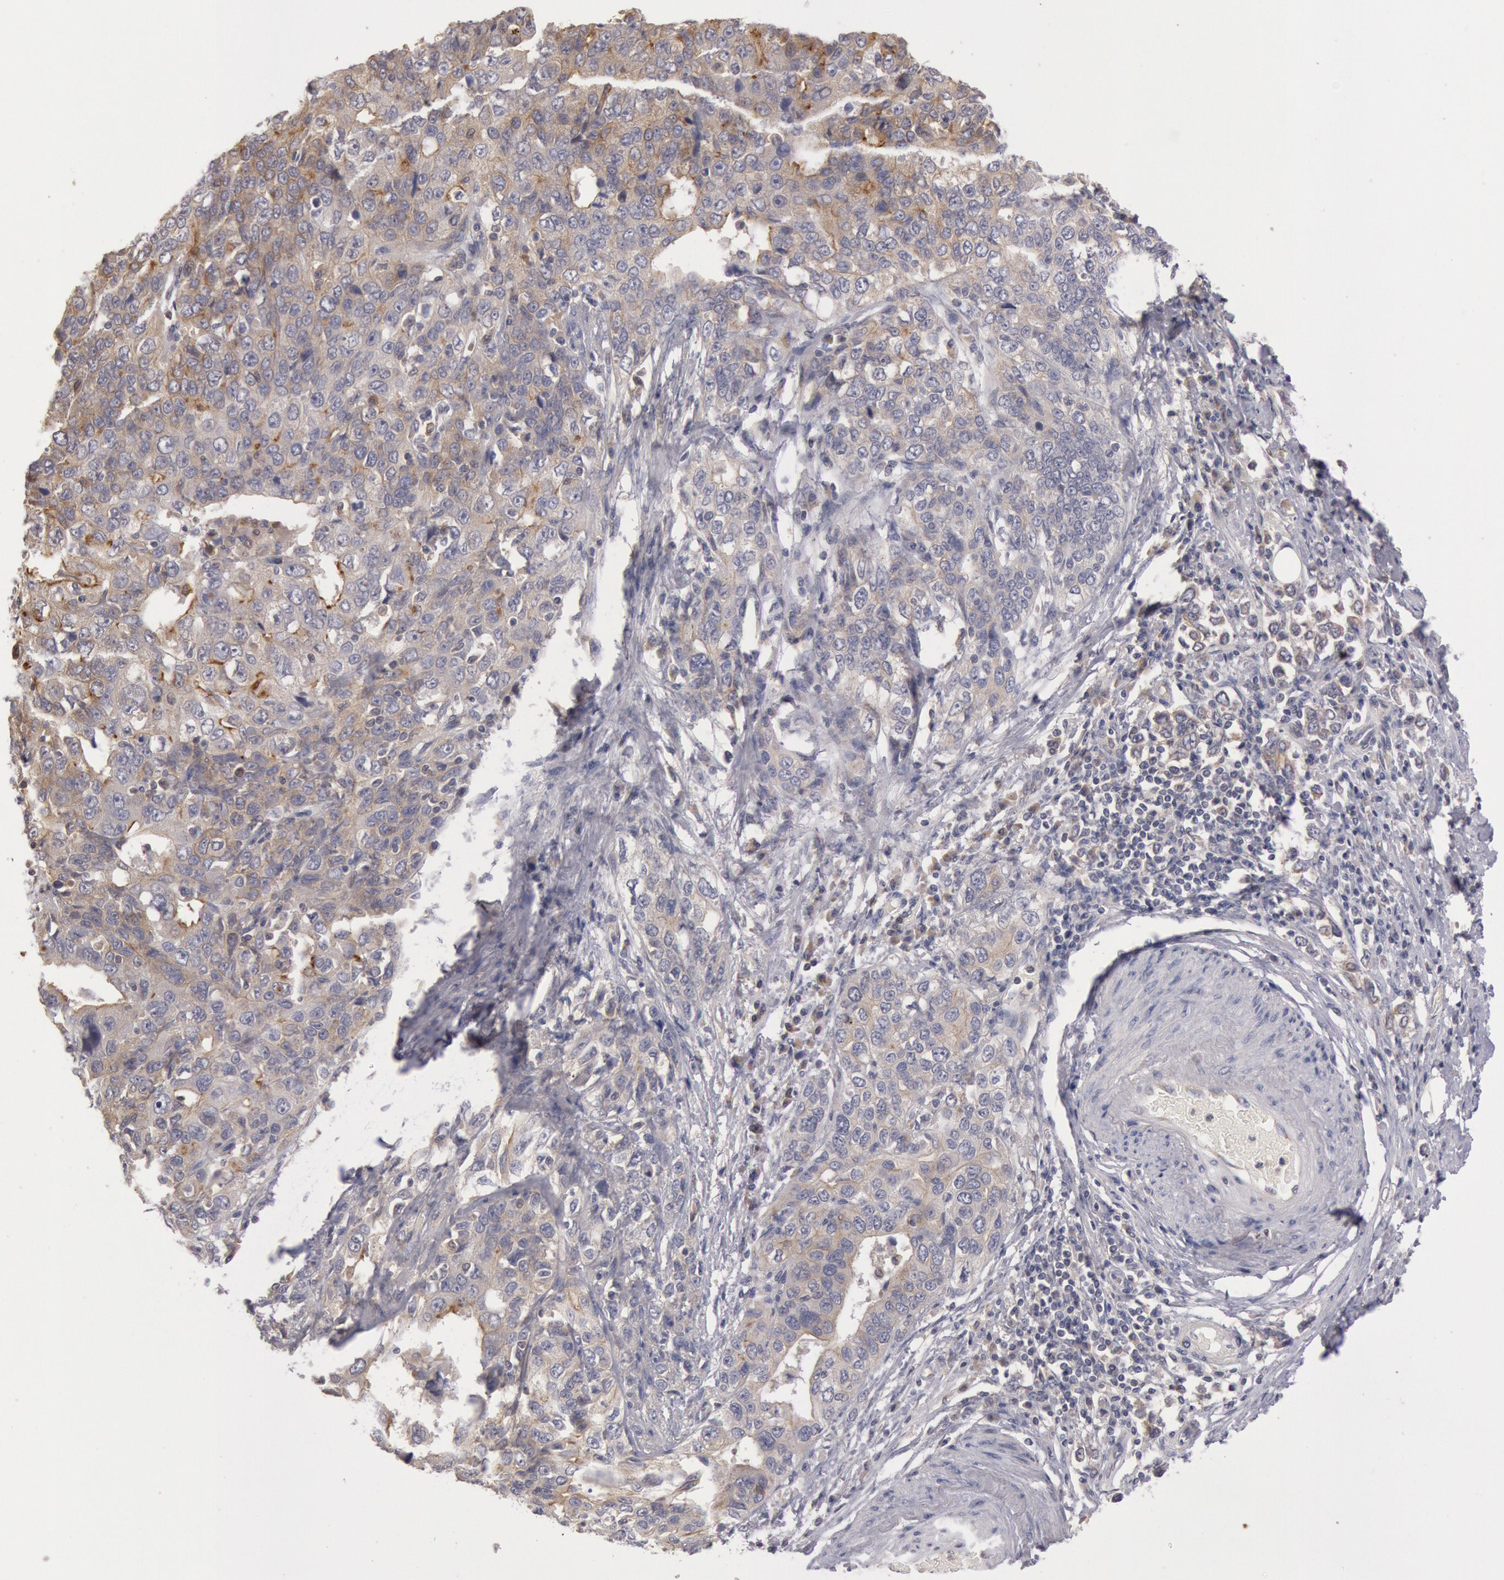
{"staining": {"intensity": "weak", "quantity": "25%-75%", "location": "cytoplasmic/membranous"}, "tissue": "stomach cancer", "cell_type": "Tumor cells", "image_type": "cancer", "snomed": [{"axis": "morphology", "description": "Adenocarcinoma, NOS"}, {"axis": "topography", "description": "Stomach, upper"}], "caption": "Tumor cells display low levels of weak cytoplasmic/membranous staining in about 25%-75% of cells in human stomach adenocarcinoma.", "gene": "PLA2G6", "patient": {"sex": "male", "age": 76}}